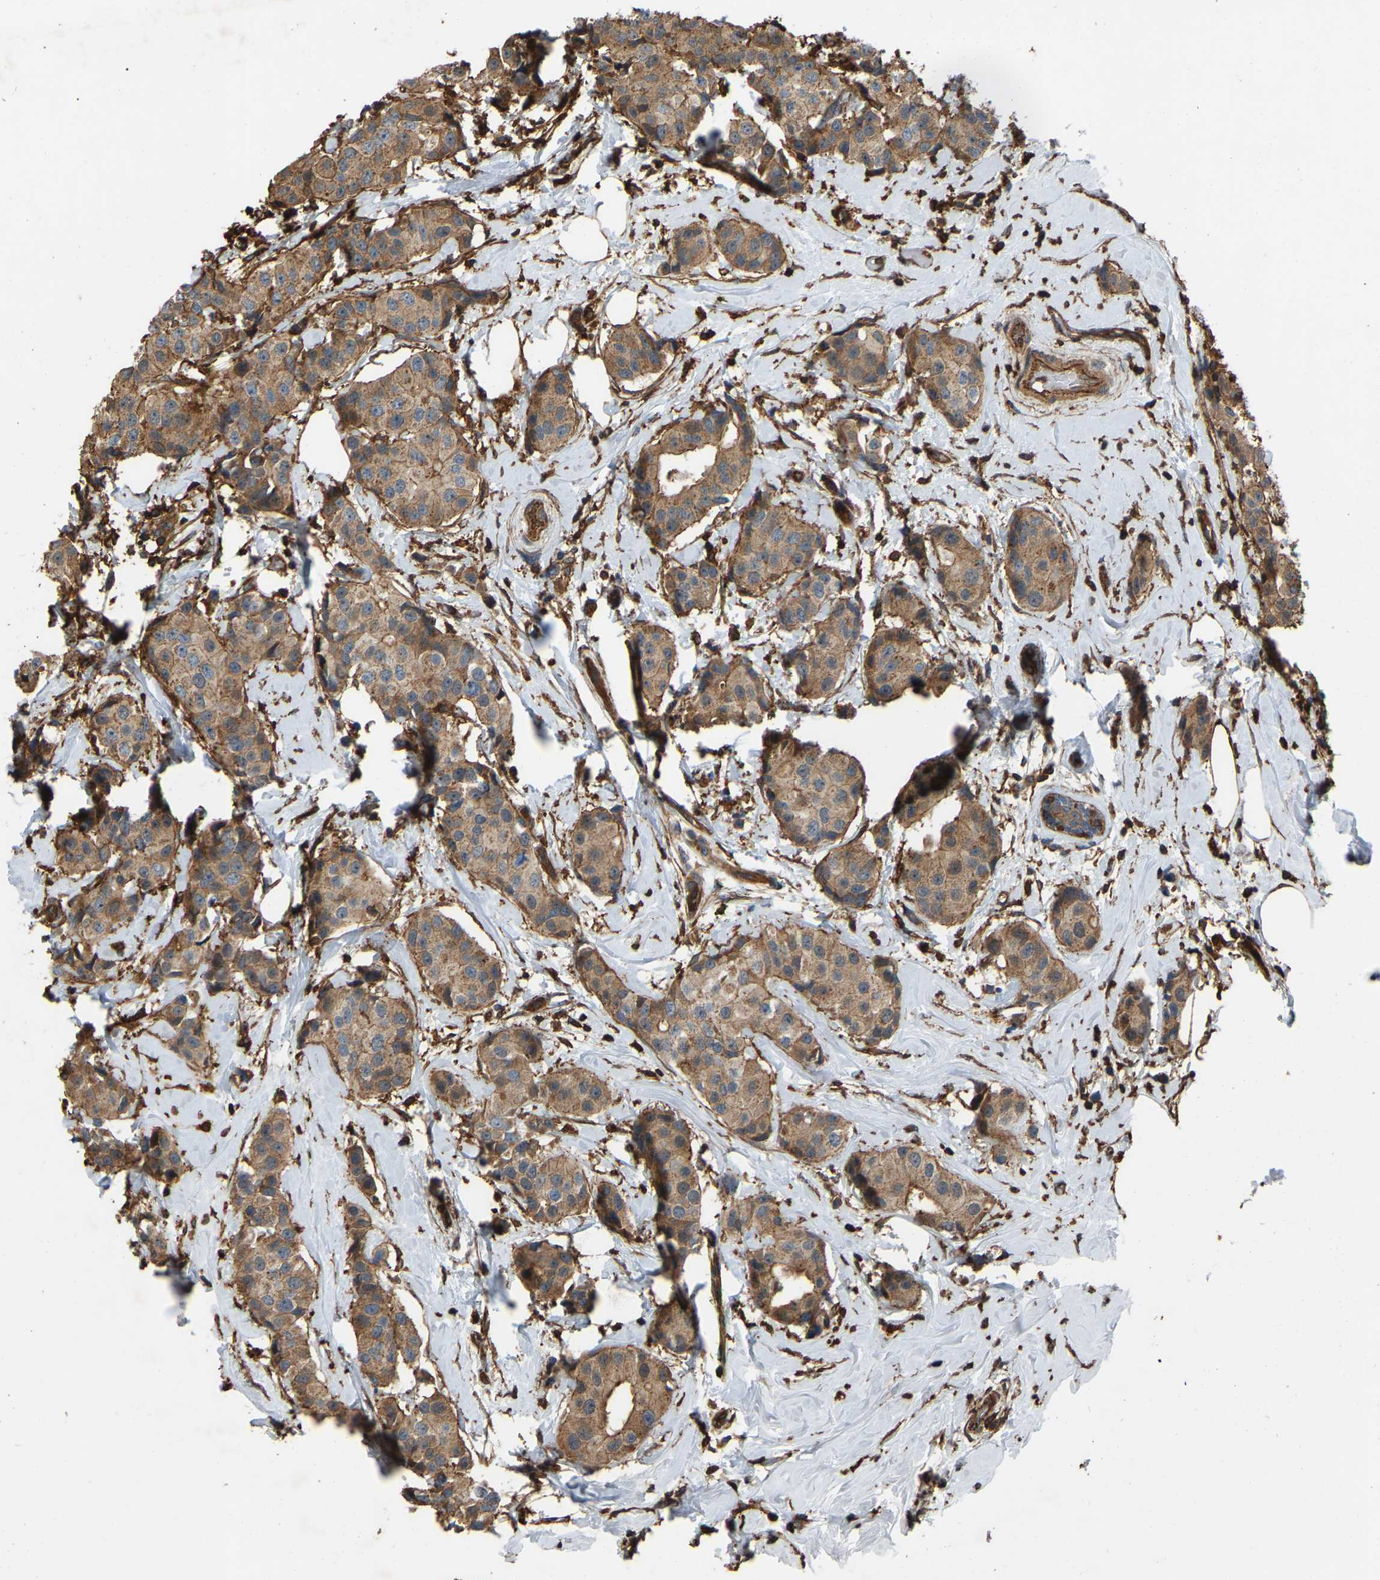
{"staining": {"intensity": "moderate", "quantity": ">75%", "location": "cytoplasmic/membranous"}, "tissue": "breast cancer", "cell_type": "Tumor cells", "image_type": "cancer", "snomed": [{"axis": "morphology", "description": "Normal tissue, NOS"}, {"axis": "morphology", "description": "Duct carcinoma"}, {"axis": "topography", "description": "Breast"}], "caption": "Tumor cells exhibit medium levels of moderate cytoplasmic/membranous staining in approximately >75% of cells in breast cancer (intraductal carcinoma).", "gene": "SAMD9L", "patient": {"sex": "female", "age": 39}}